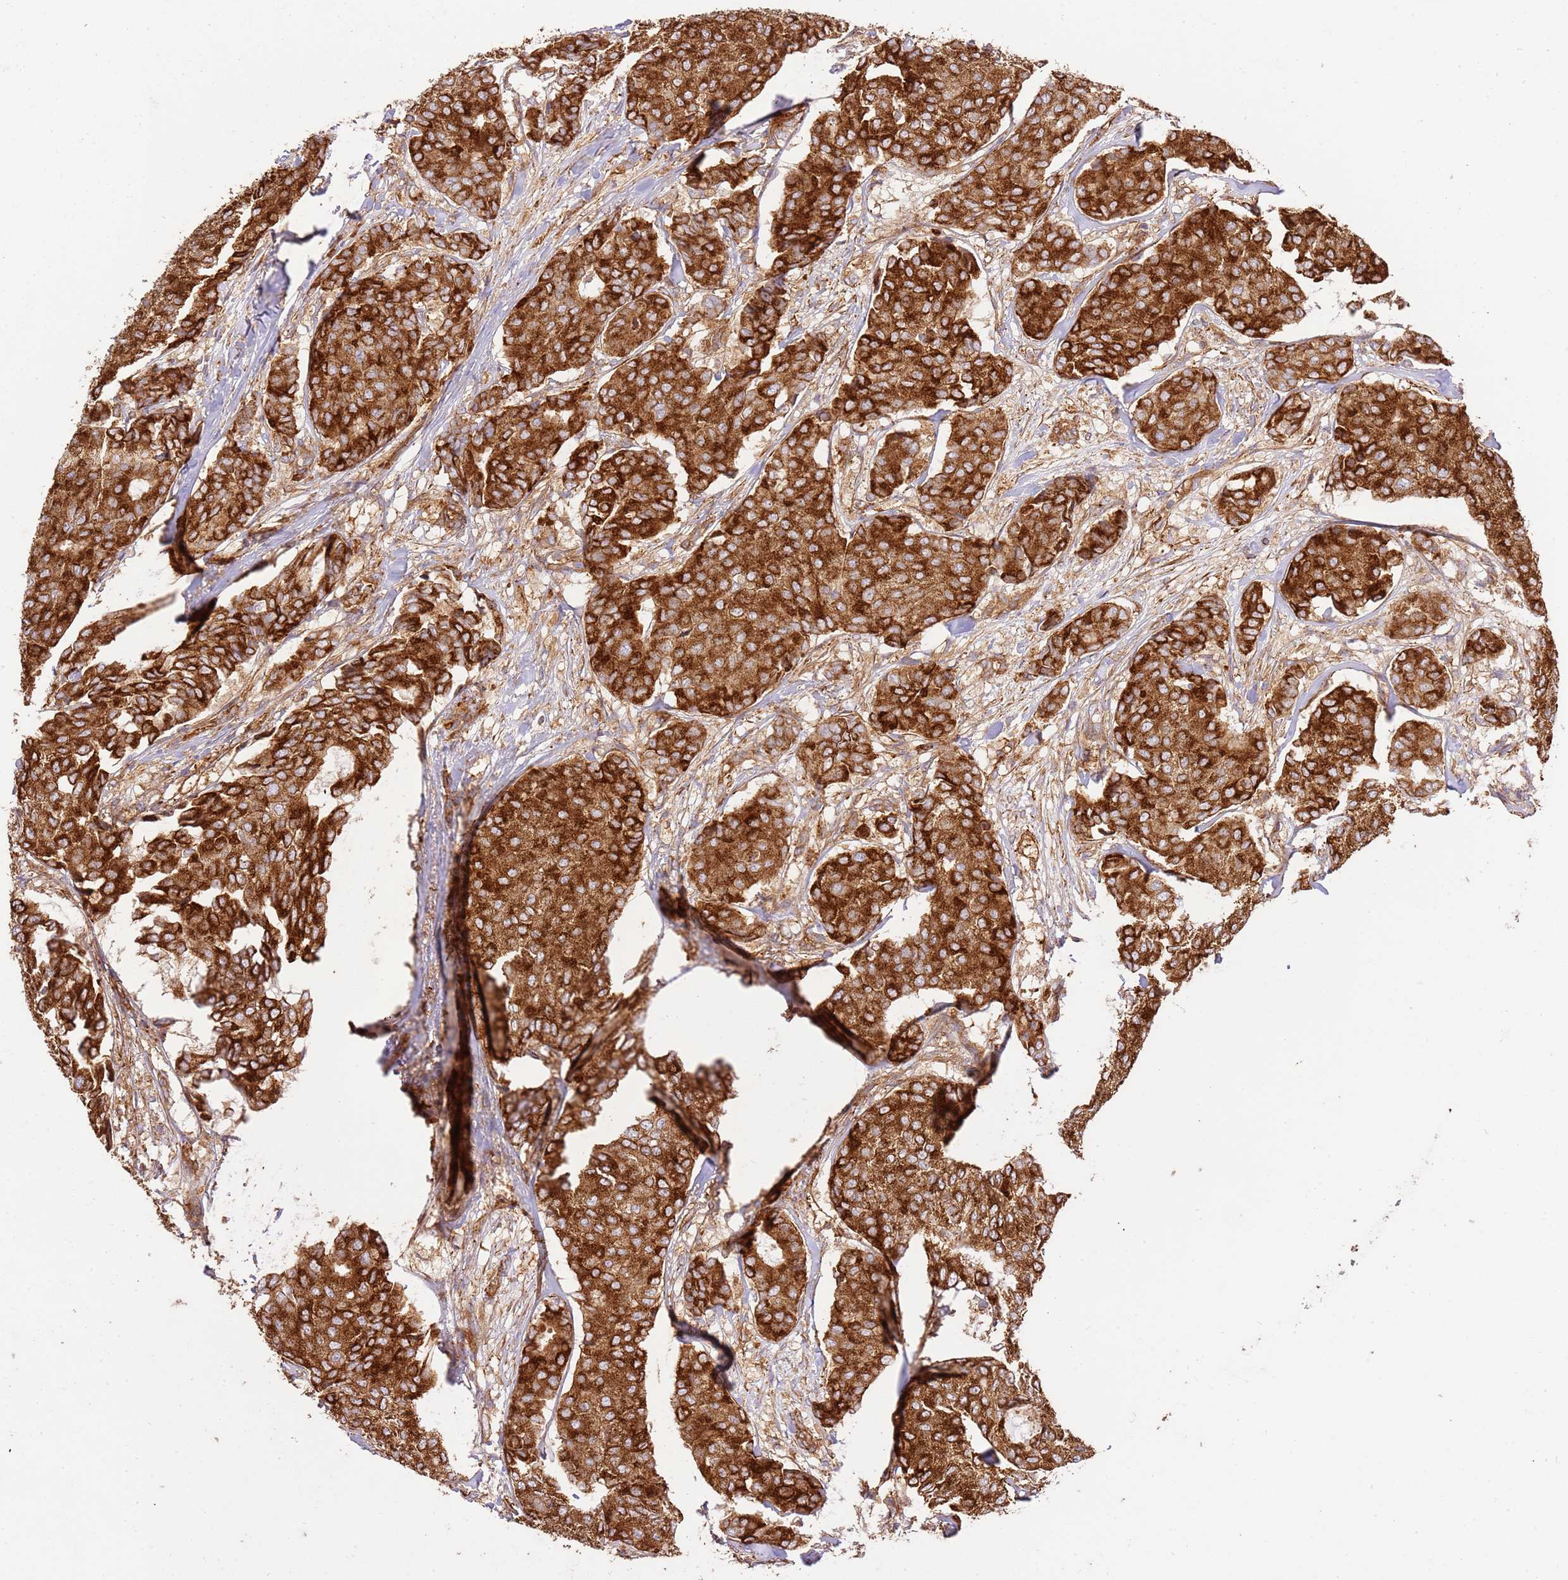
{"staining": {"intensity": "strong", "quantity": ">75%", "location": "cytoplasmic/membranous"}, "tissue": "breast cancer", "cell_type": "Tumor cells", "image_type": "cancer", "snomed": [{"axis": "morphology", "description": "Duct carcinoma"}, {"axis": "topography", "description": "Breast"}], "caption": "Immunohistochemistry (IHC) of intraductal carcinoma (breast) reveals high levels of strong cytoplasmic/membranous staining in about >75% of tumor cells. Nuclei are stained in blue.", "gene": "ZBTB39", "patient": {"sex": "female", "age": 75}}